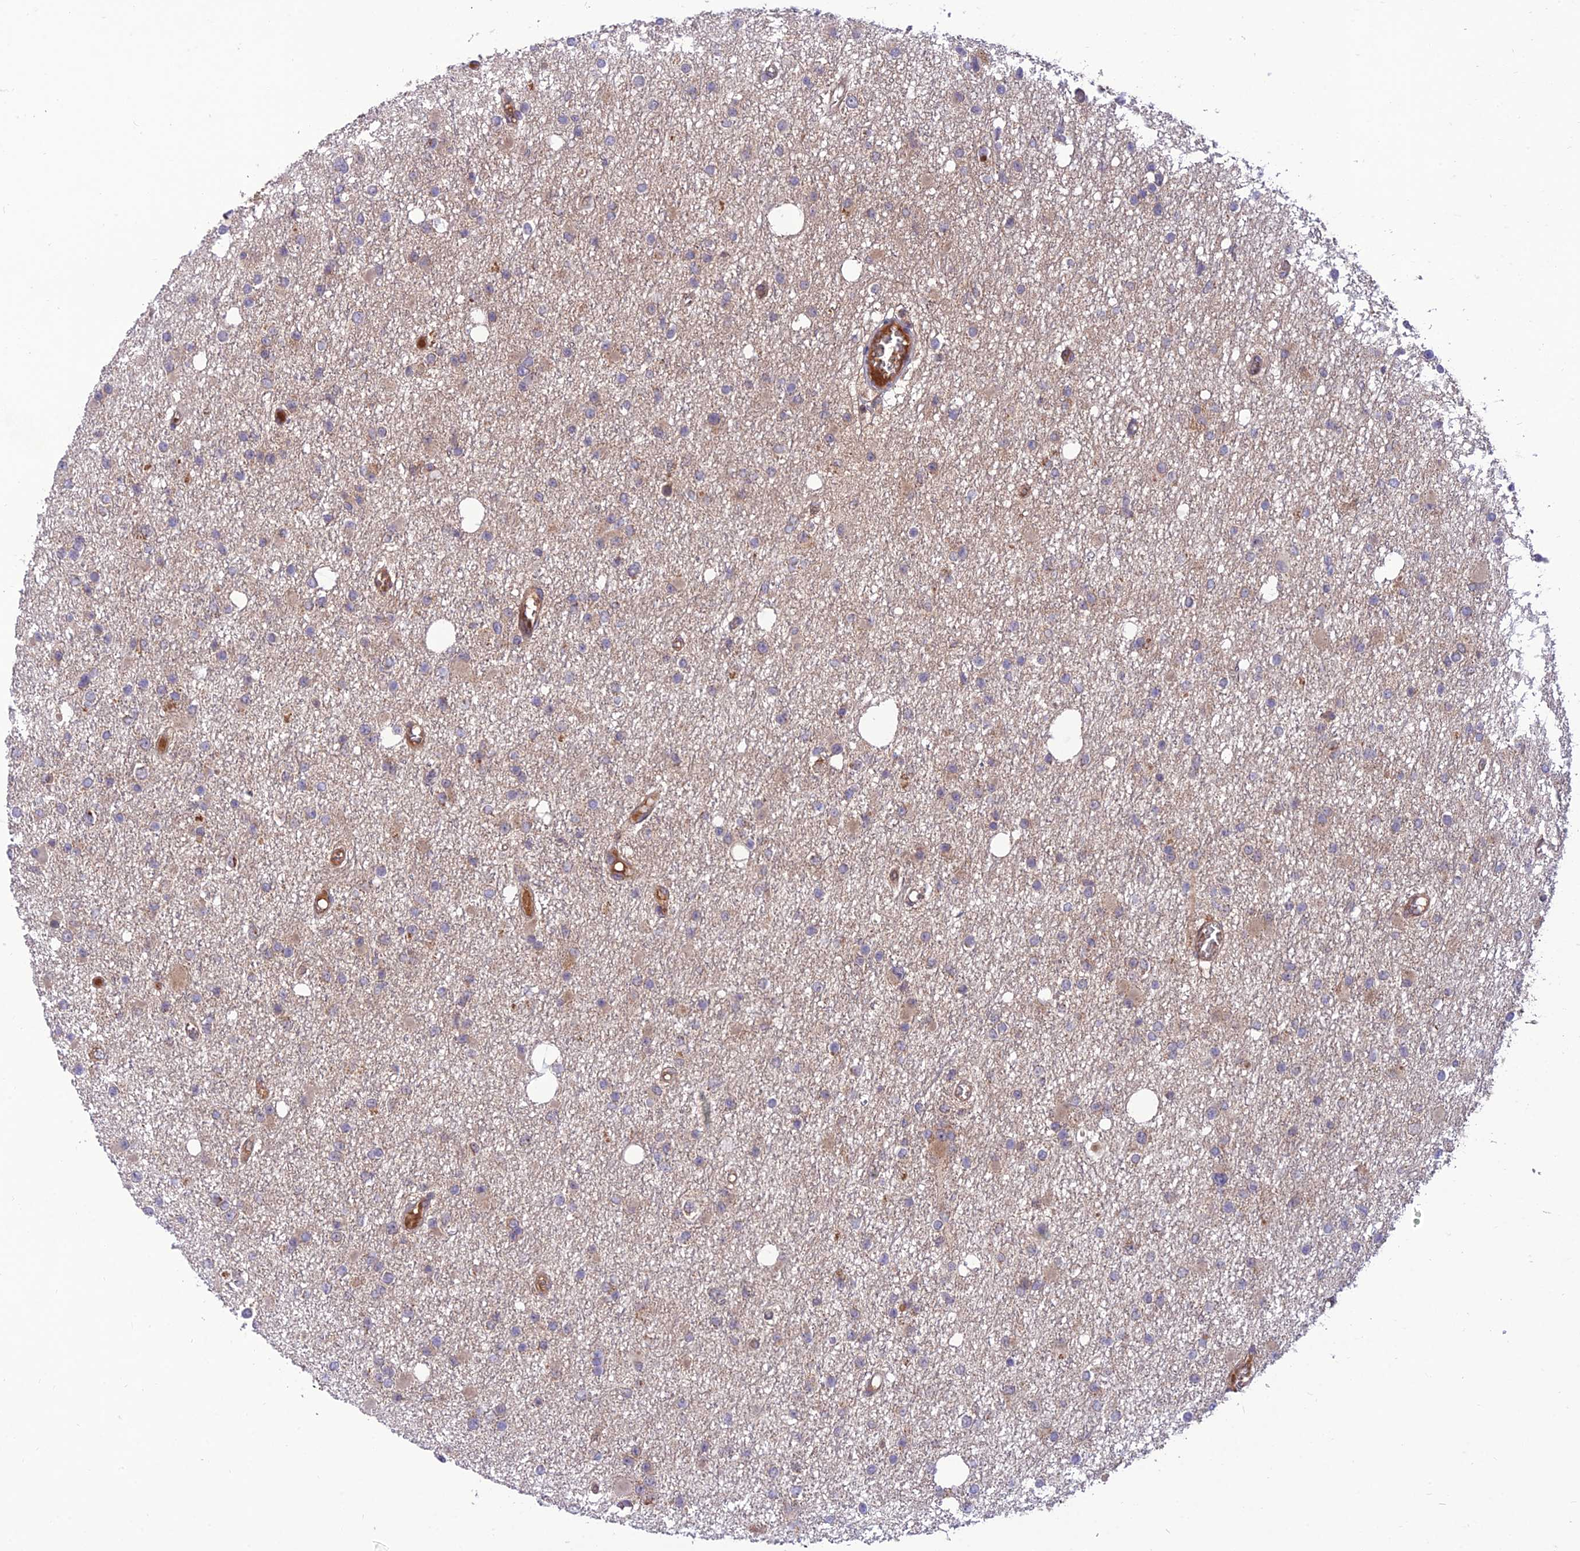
{"staining": {"intensity": "weak", "quantity": "<25%", "location": "cytoplasmic/membranous"}, "tissue": "glioma", "cell_type": "Tumor cells", "image_type": "cancer", "snomed": [{"axis": "morphology", "description": "Glioma, malignant, Low grade"}, {"axis": "topography", "description": "Brain"}], "caption": "The photomicrograph demonstrates no significant expression in tumor cells of malignant glioma (low-grade).", "gene": "NDUFC1", "patient": {"sex": "female", "age": 22}}